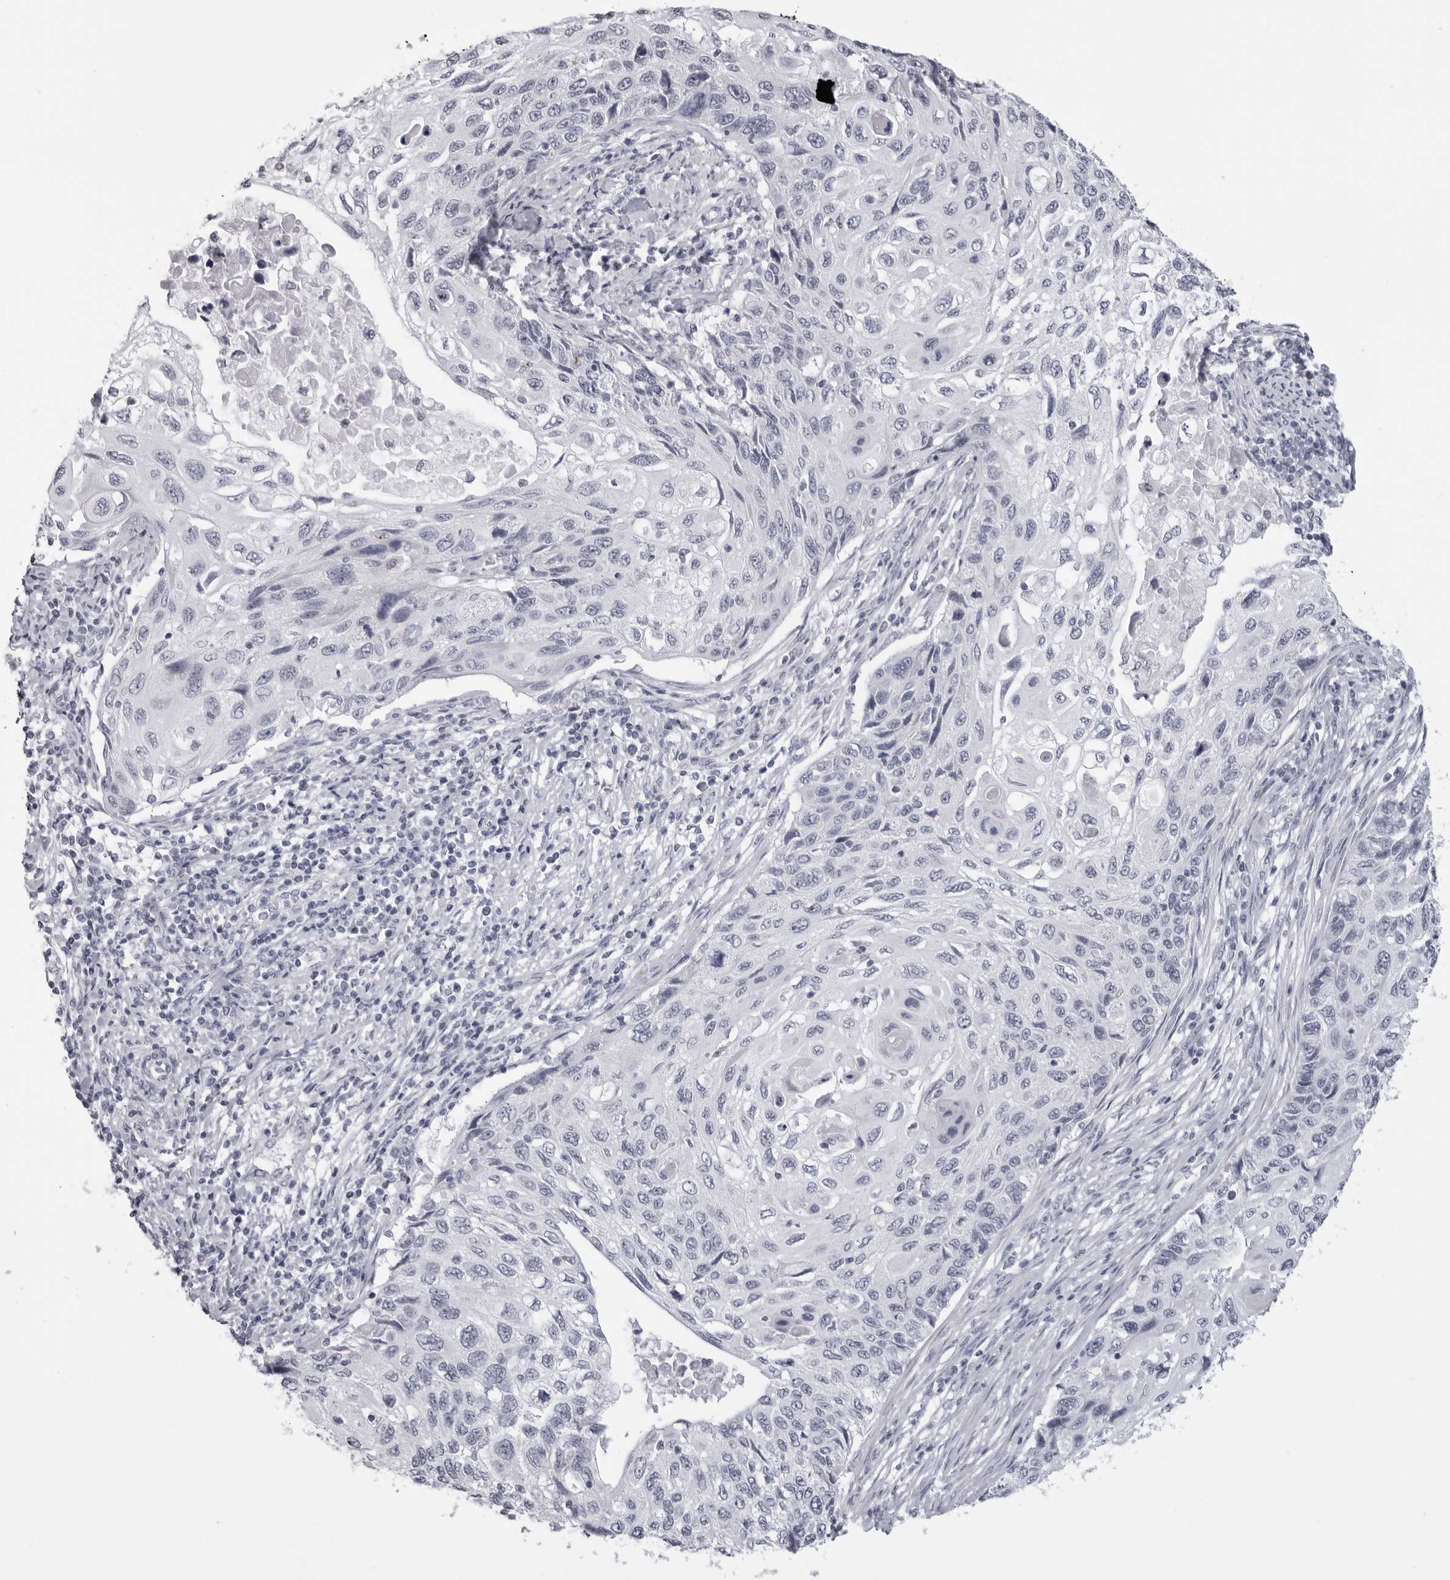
{"staining": {"intensity": "negative", "quantity": "none", "location": "none"}, "tissue": "cervical cancer", "cell_type": "Tumor cells", "image_type": "cancer", "snomed": [{"axis": "morphology", "description": "Squamous cell carcinoma, NOS"}, {"axis": "topography", "description": "Cervix"}], "caption": "There is no significant expression in tumor cells of squamous cell carcinoma (cervical). Brightfield microscopy of IHC stained with DAB (brown) and hematoxylin (blue), captured at high magnification.", "gene": "DNALI1", "patient": {"sex": "female", "age": 70}}